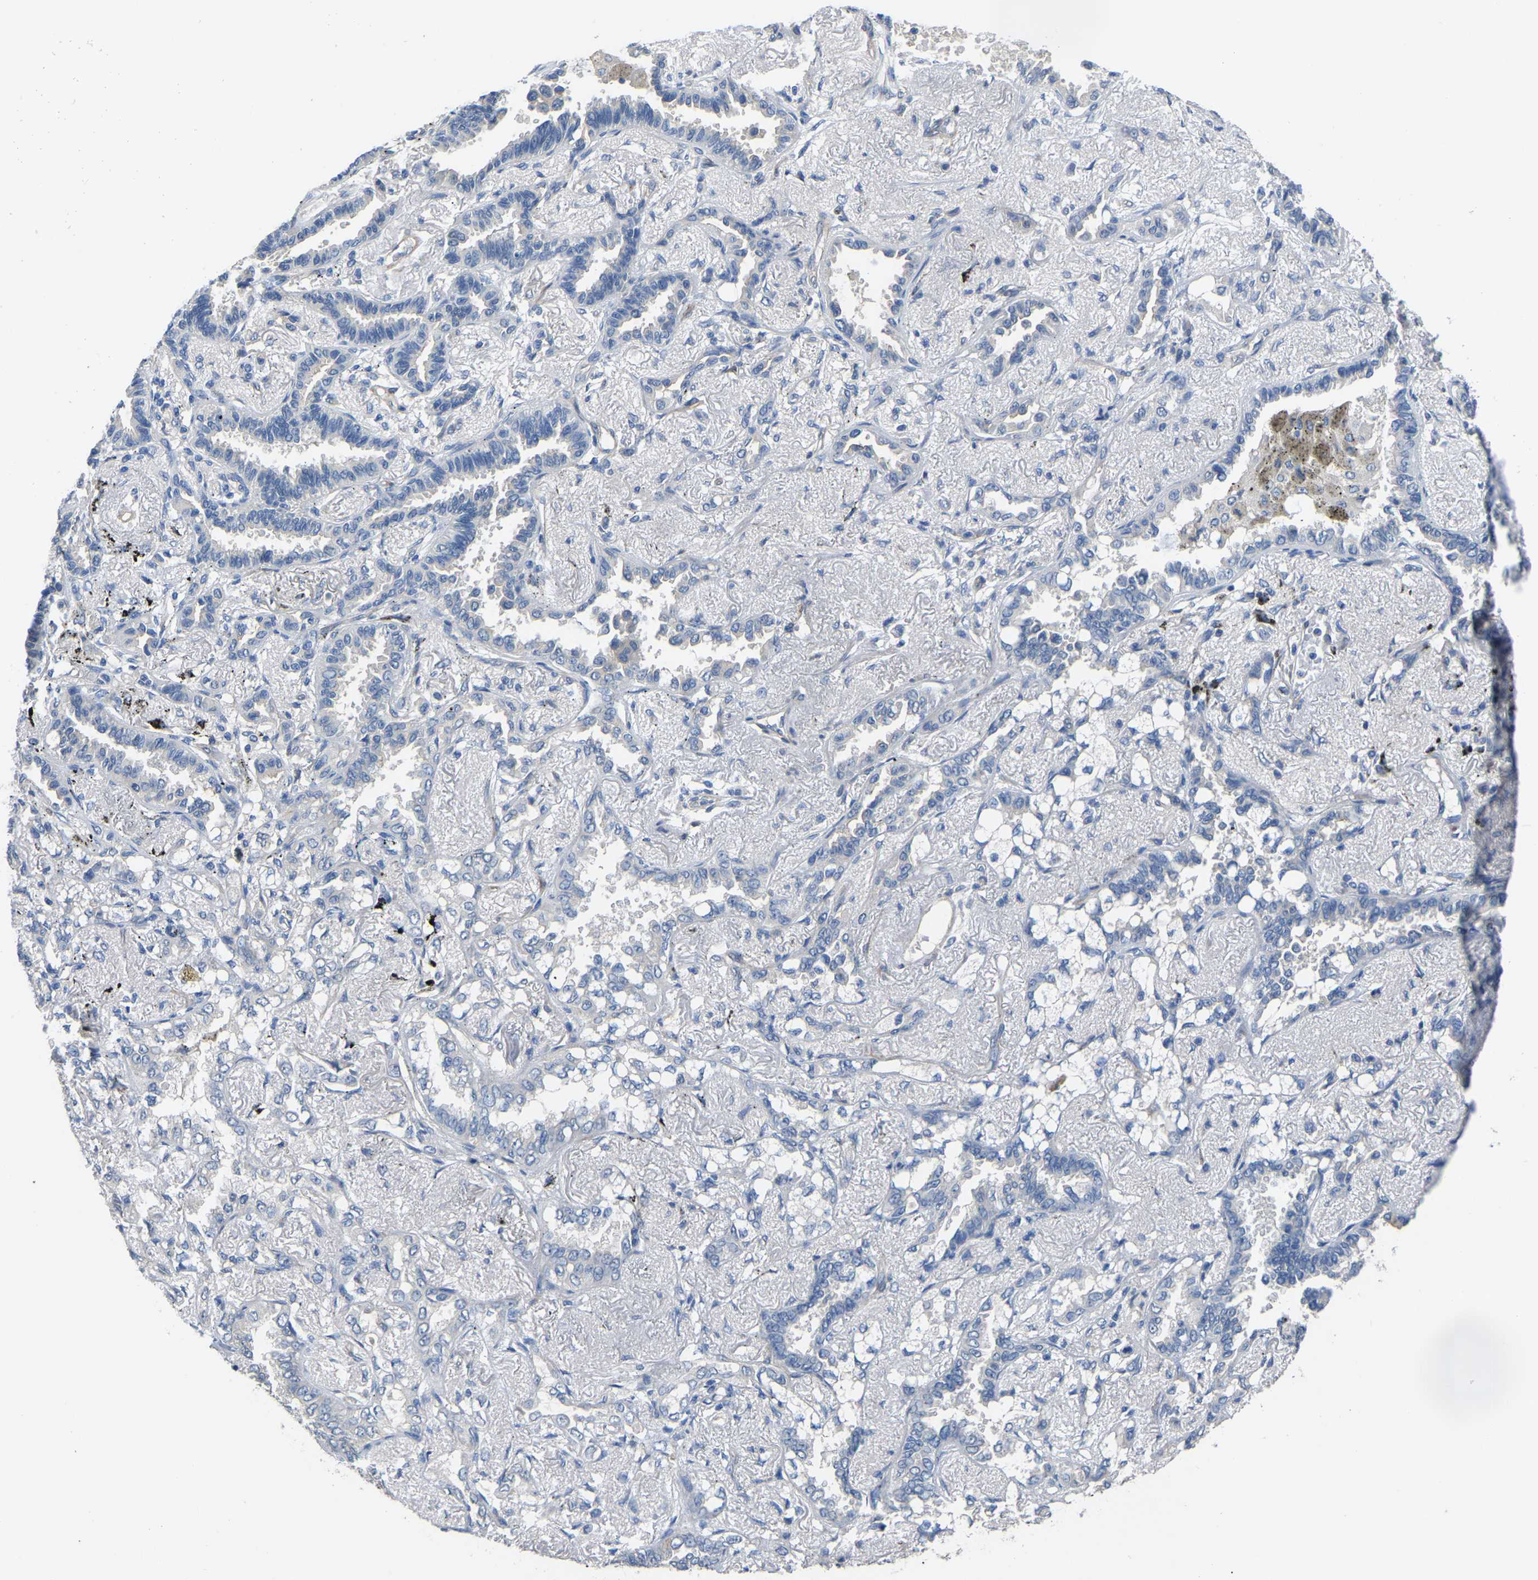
{"staining": {"intensity": "negative", "quantity": "none", "location": "none"}, "tissue": "lung cancer", "cell_type": "Tumor cells", "image_type": "cancer", "snomed": [{"axis": "morphology", "description": "Adenocarcinoma, NOS"}, {"axis": "topography", "description": "Lung"}], "caption": "Human lung cancer stained for a protein using immunohistochemistry (IHC) reveals no positivity in tumor cells.", "gene": "HIGD2B", "patient": {"sex": "male", "age": 59}}